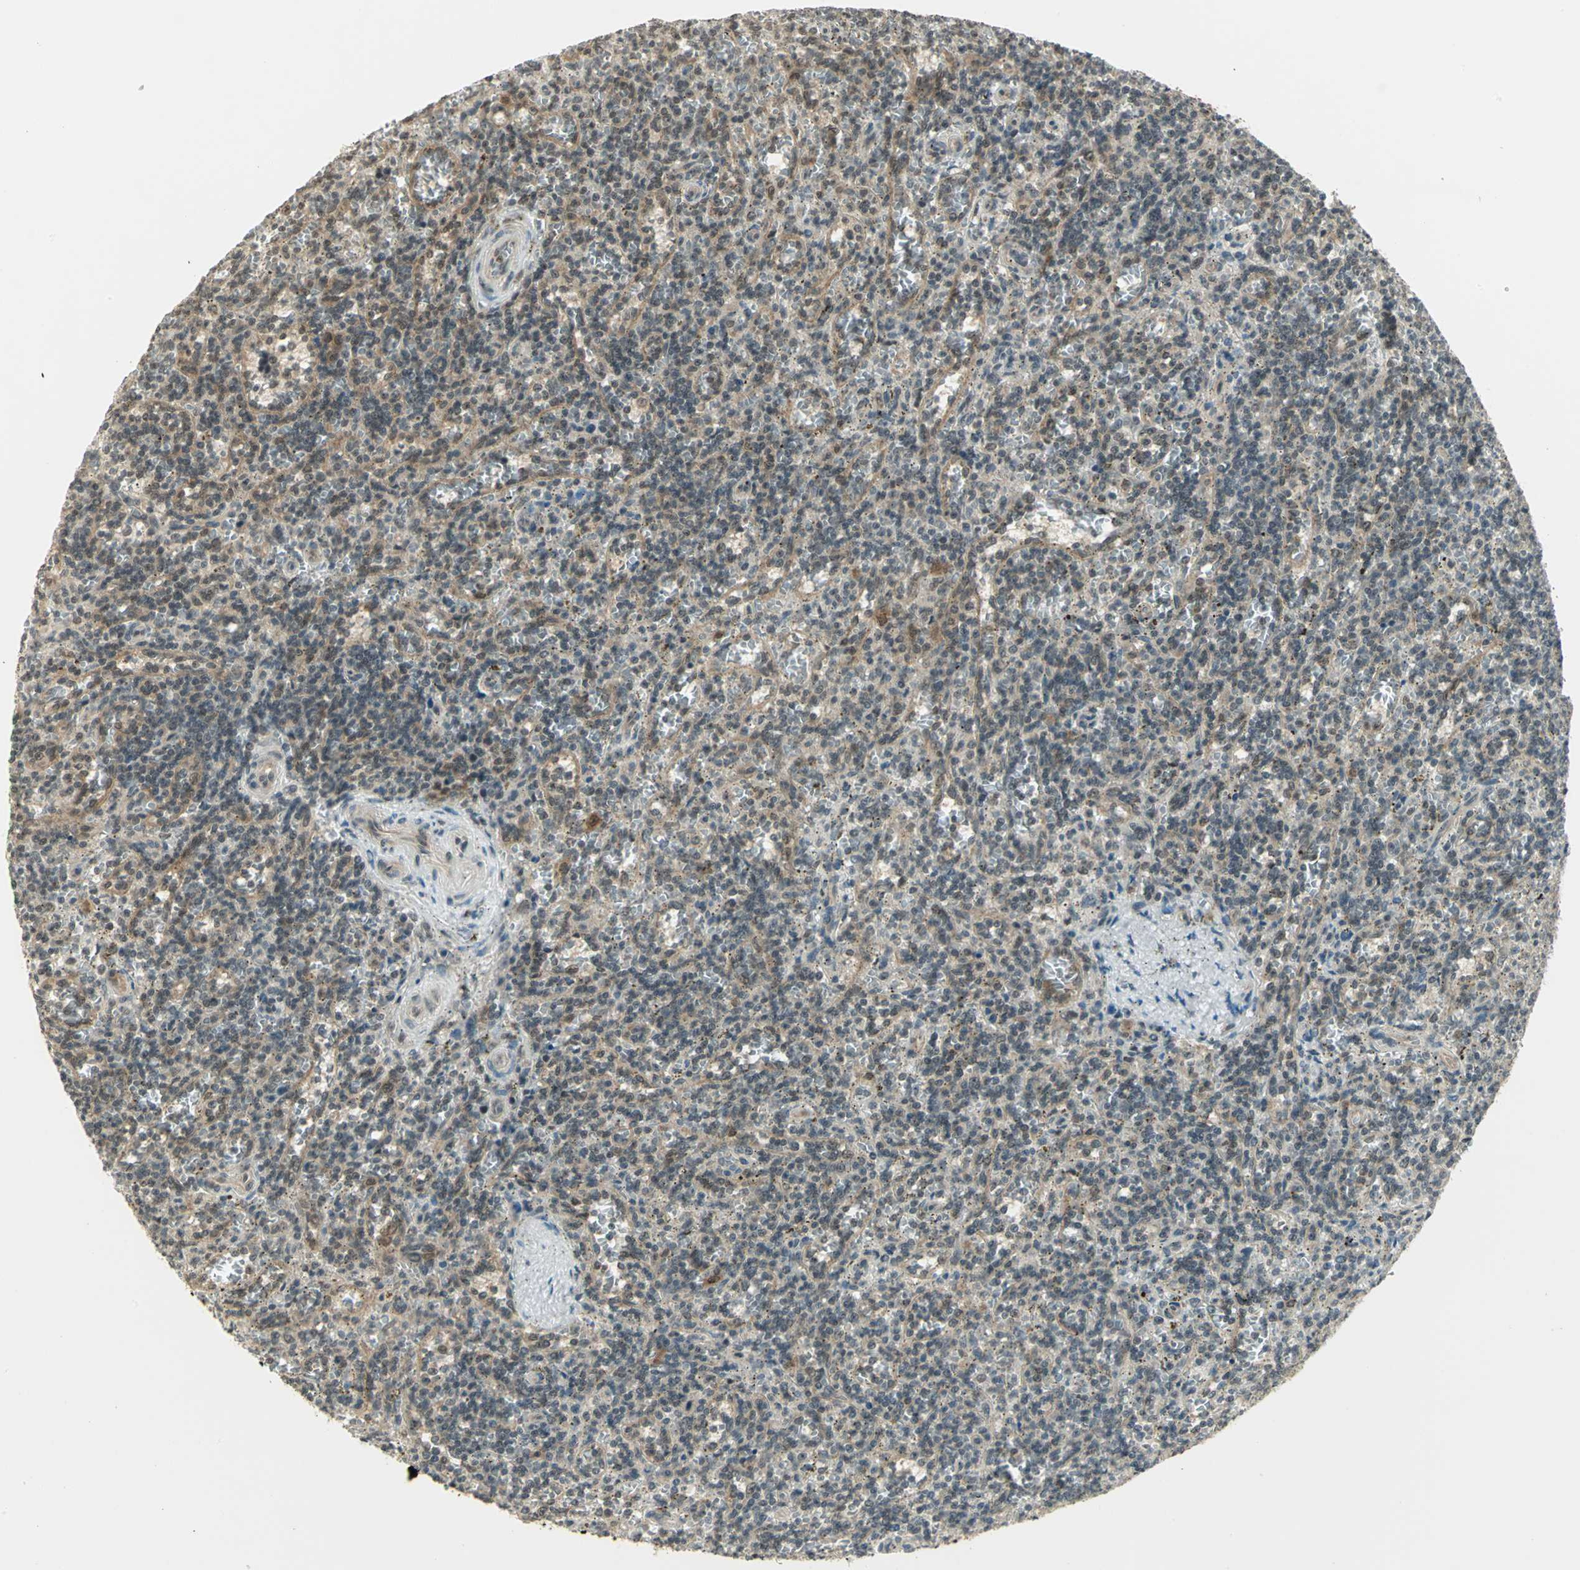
{"staining": {"intensity": "weak", "quantity": ">75%", "location": "cytoplasmic/membranous"}, "tissue": "lymphoma", "cell_type": "Tumor cells", "image_type": "cancer", "snomed": [{"axis": "morphology", "description": "Malignant lymphoma, non-Hodgkin's type, Low grade"}, {"axis": "topography", "description": "Spleen"}], "caption": "About >75% of tumor cells in lymphoma exhibit weak cytoplasmic/membranous protein staining as visualized by brown immunohistochemical staining.", "gene": "CDC34", "patient": {"sex": "male", "age": 73}}